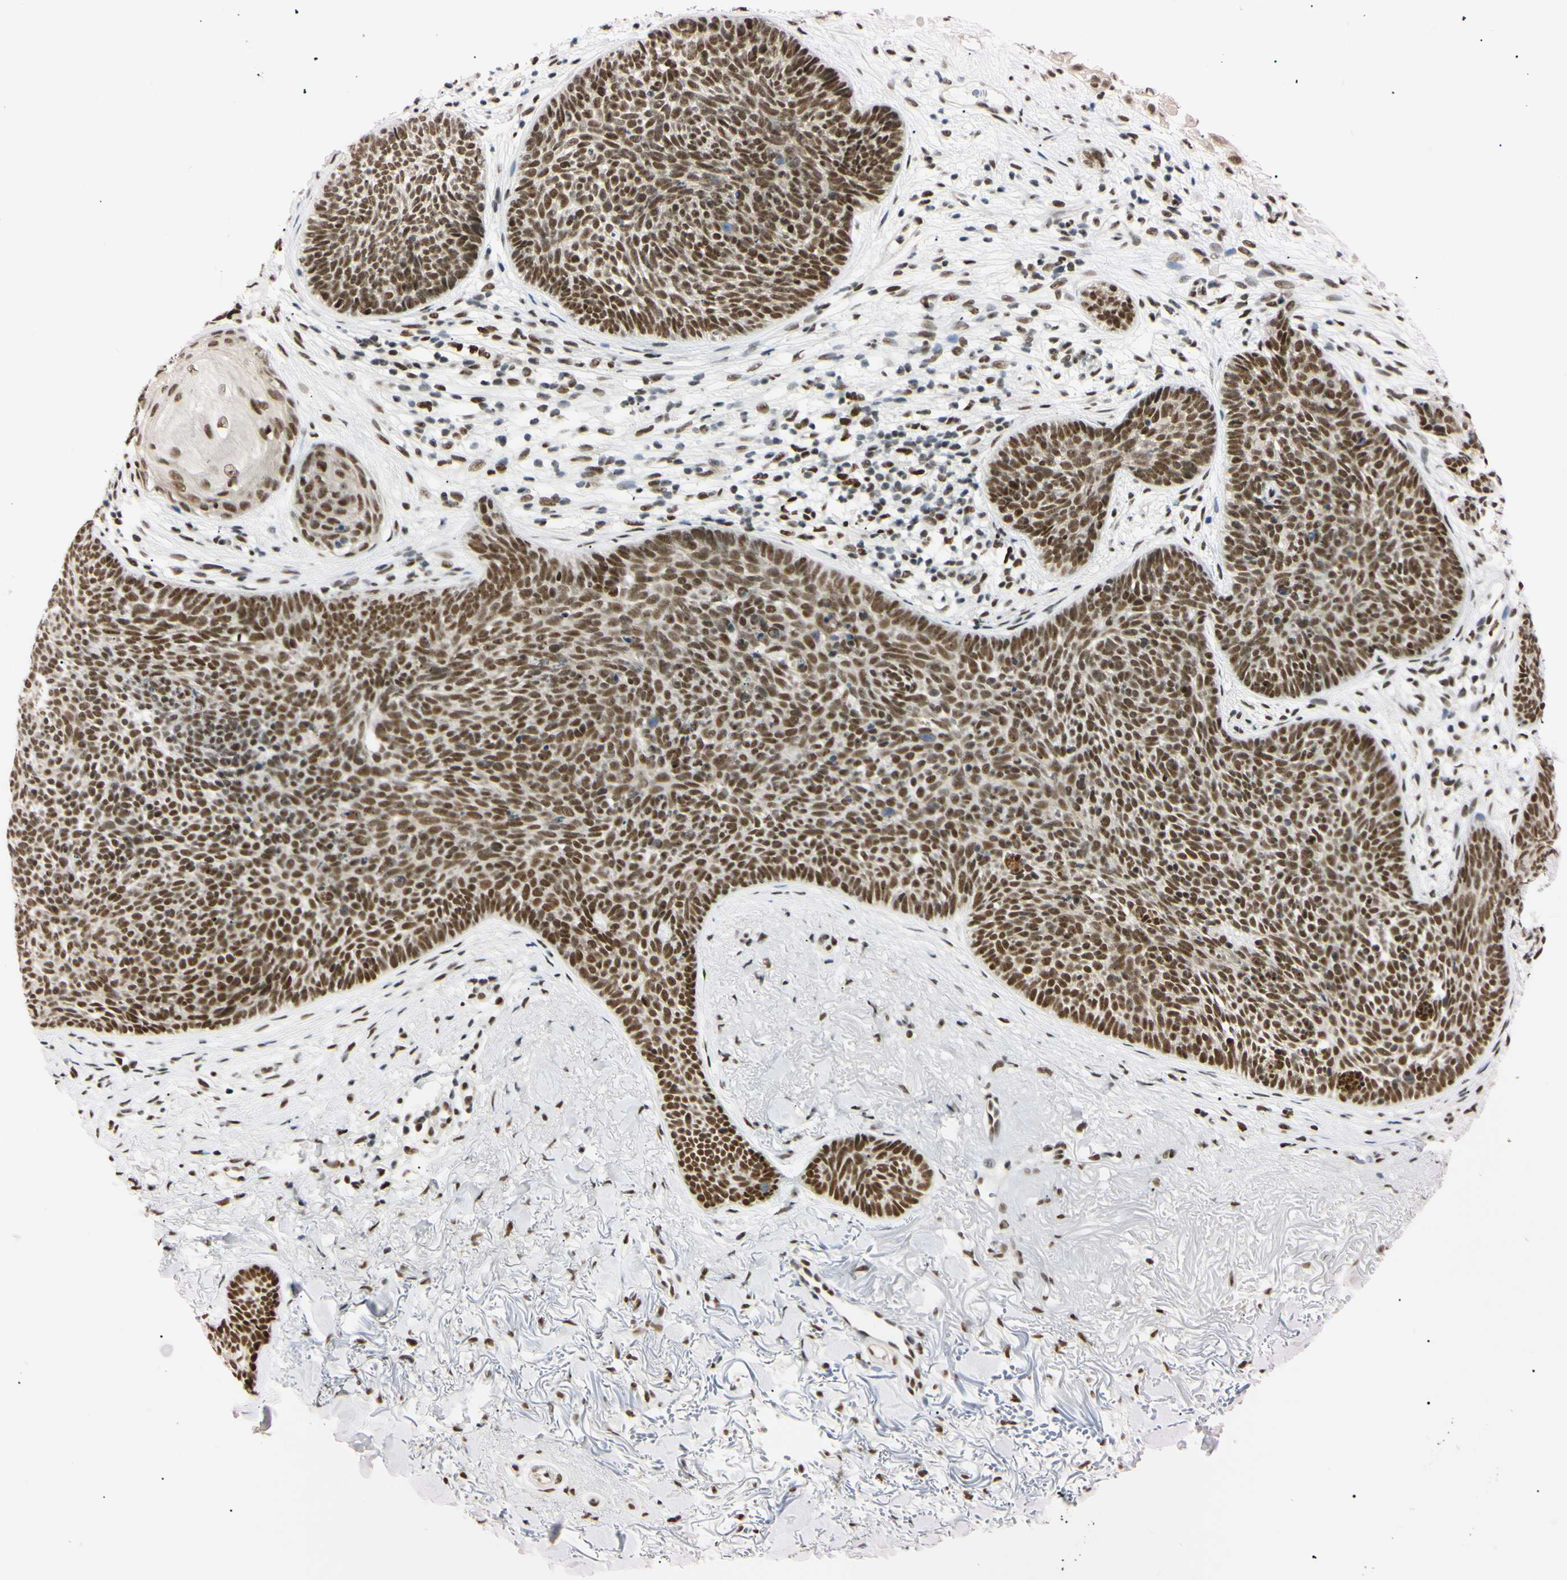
{"staining": {"intensity": "strong", "quantity": ">75%", "location": "nuclear"}, "tissue": "skin cancer", "cell_type": "Tumor cells", "image_type": "cancer", "snomed": [{"axis": "morphology", "description": "Basal cell carcinoma"}, {"axis": "topography", "description": "Skin"}], "caption": "Protein staining reveals strong nuclear expression in about >75% of tumor cells in skin cancer.", "gene": "ZNF134", "patient": {"sex": "female", "age": 70}}